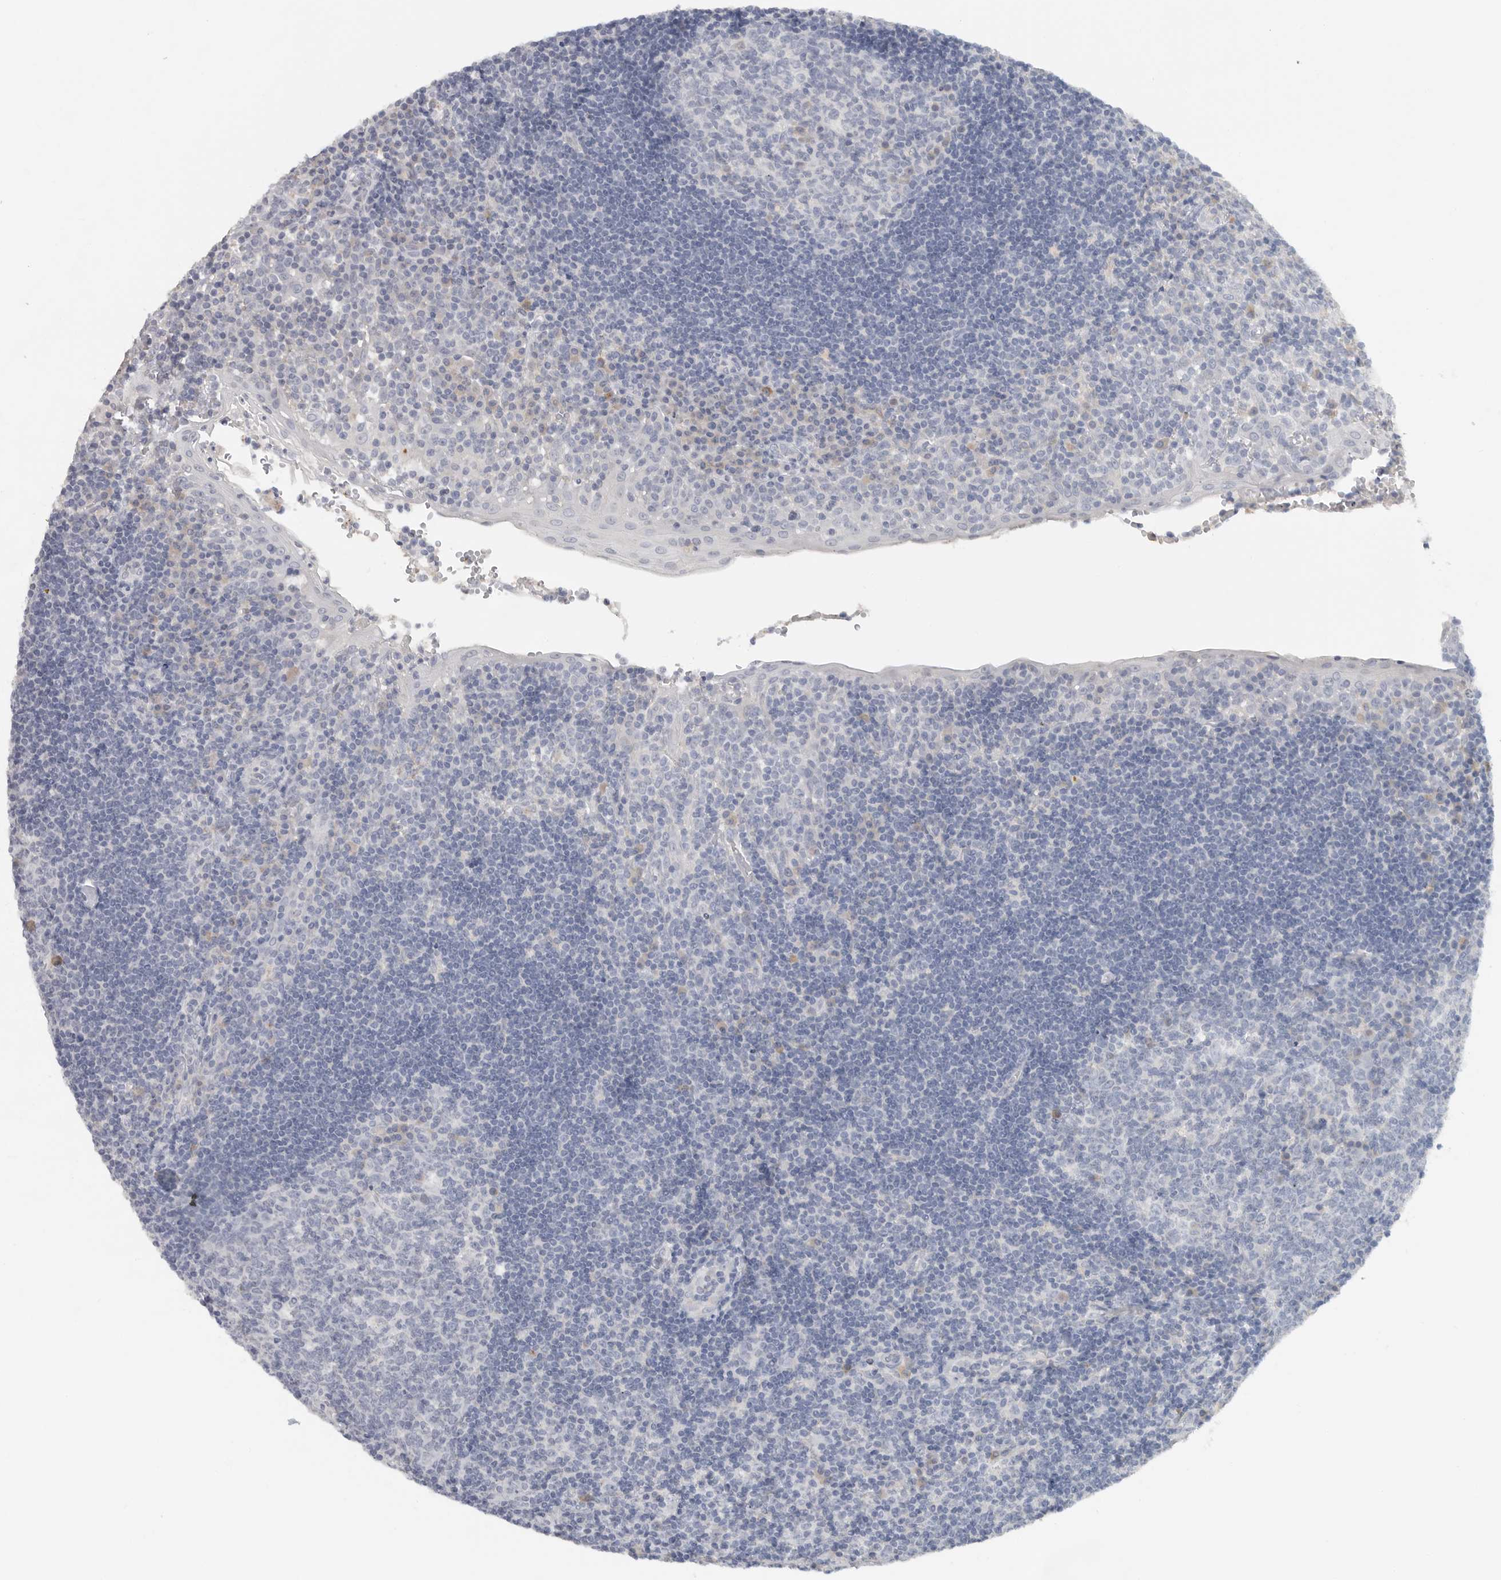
{"staining": {"intensity": "negative", "quantity": "none", "location": "none"}, "tissue": "tonsil", "cell_type": "Germinal center cells", "image_type": "normal", "snomed": [{"axis": "morphology", "description": "Normal tissue, NOS"}, {"axis": "topography", "description": "Tonsil"}], "caption": "This is an IHC micrograph of unremarkable tonsil. There is no expression in germinal center cells.", "gene": "PAM", "patient": {"sex": "female", "age": 40}}